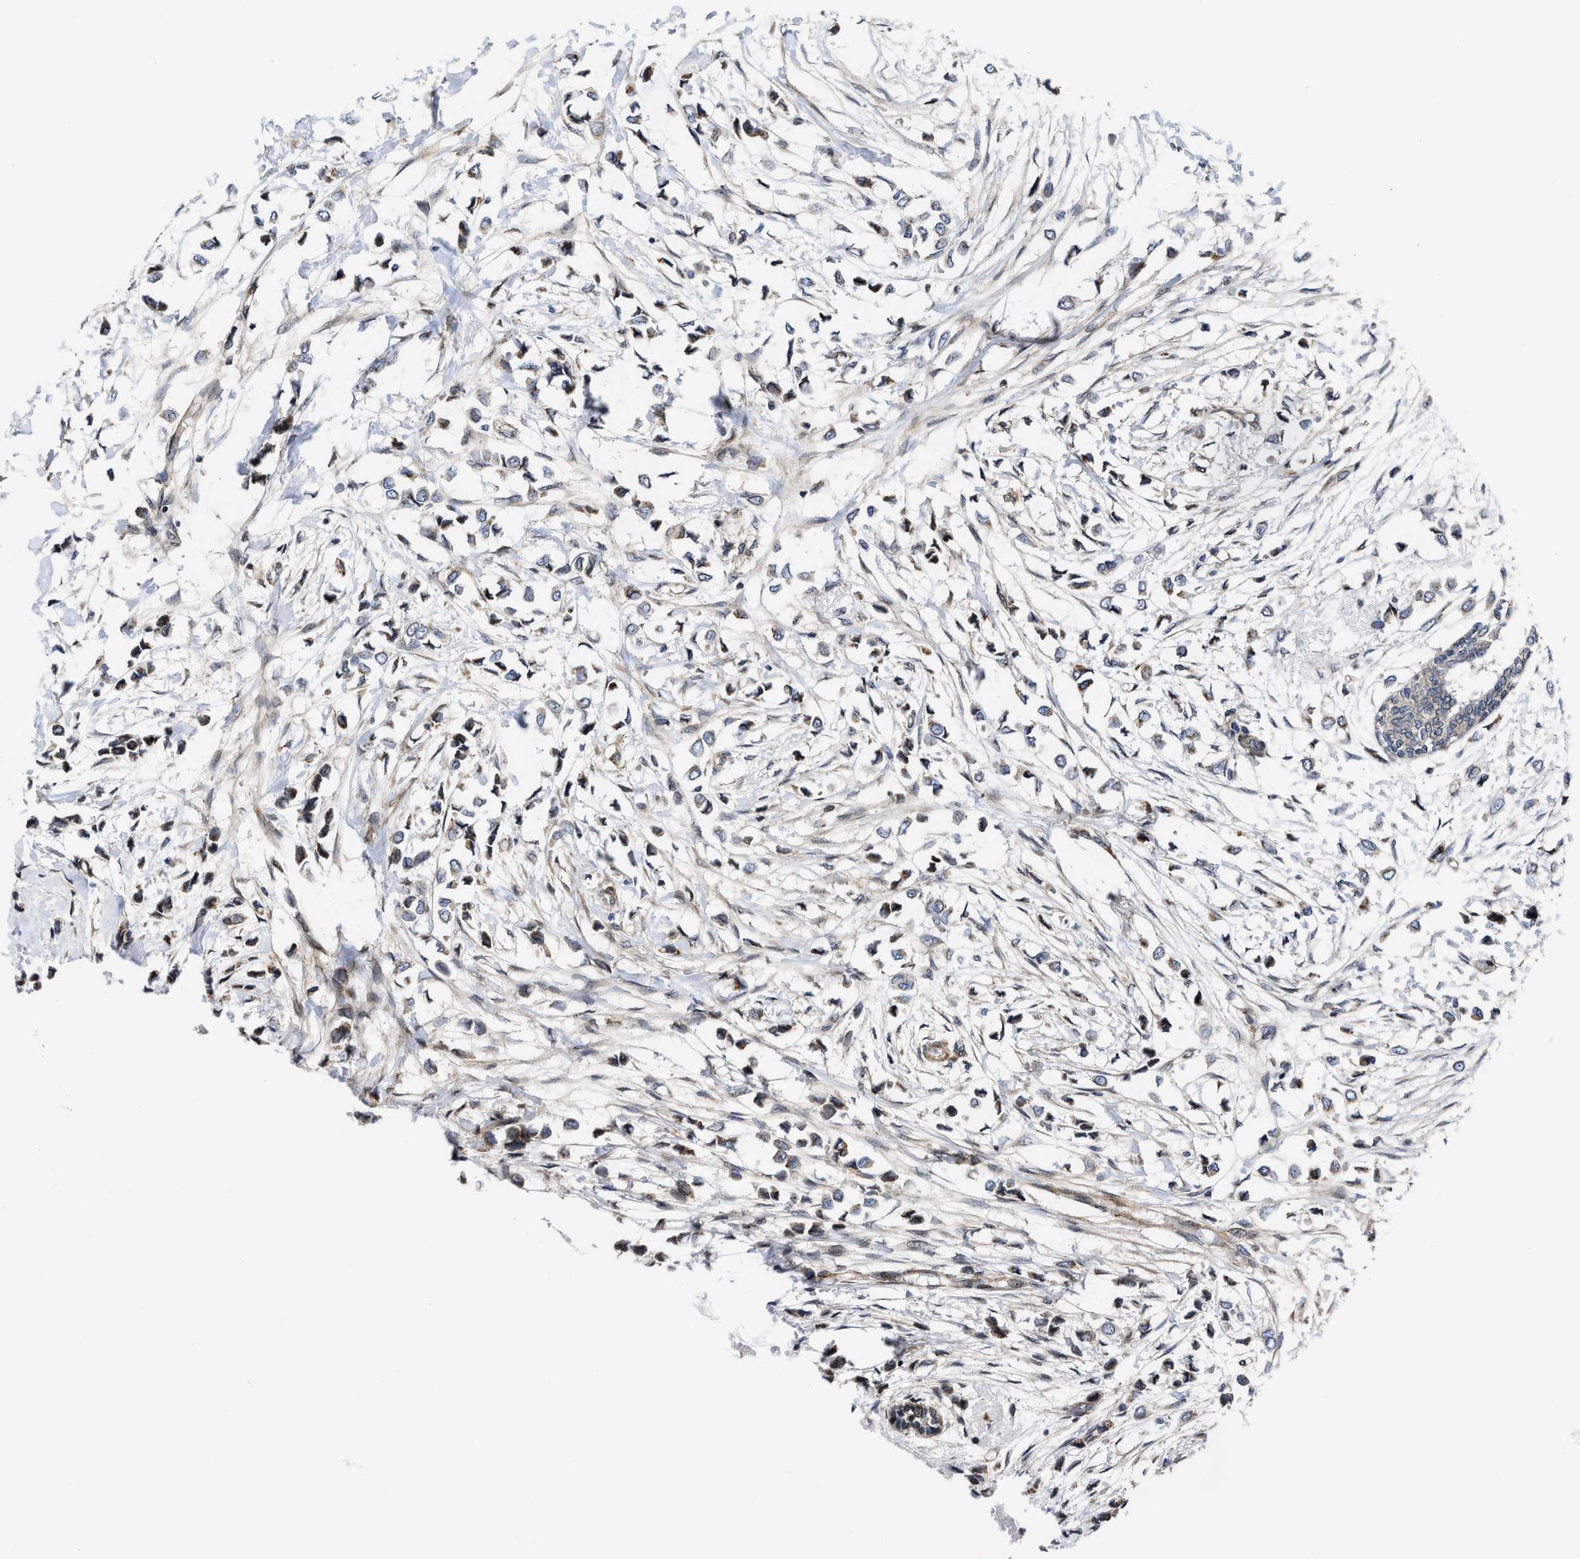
{"staining": {"intensity": "moderate", "quantity": "<25%", "location": "cytoplasmic/membranous"}, "tissue": "breast cancer", "cell_type": "Tumor cells", "image_type": "cancer", "snomed": [{"axis": "morphology", "description": "Lobular carcinoma"}, {"axis": "topography", "description": "Breast"}], "caption": "This image demonstrates IHC staining of human lobular carcinoma (breast), with low moderate cytoplasmic/membranous positivity in approximately <25% of tumor cells.", "gene": "TGFB1I1", "patient": {"sex": "female", "age": 51}}